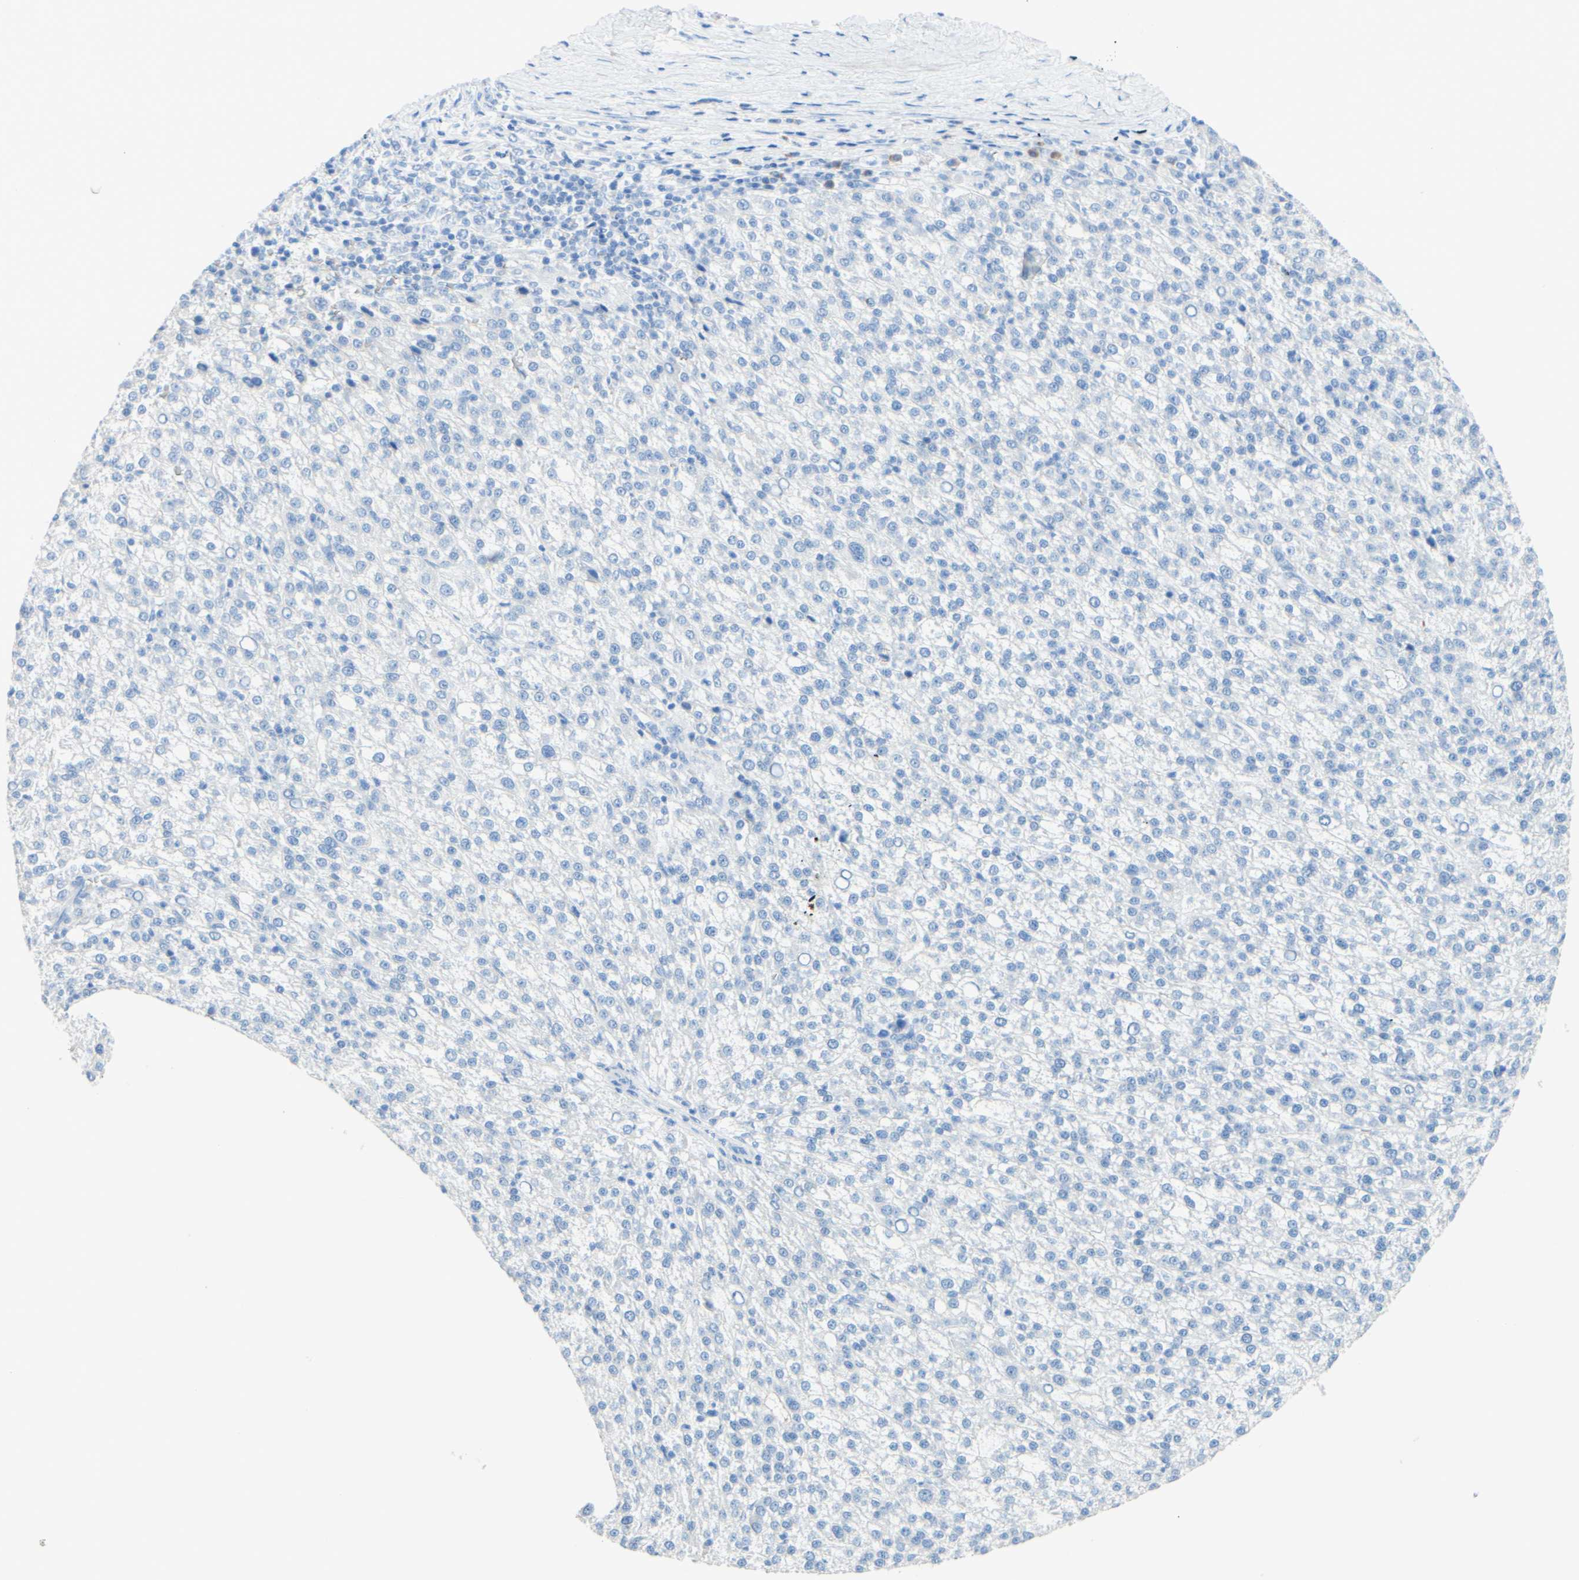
{"staining": {"intensity": "negative", "quantity": "none", "location": "none"}, "tissue": "liver cancer", "cell_type": "Tumor cells", "image_type": "cancer", "snomed": [{"axis": "morphology", "description": "Carcinoma, Hepatocellular, NOS"}, {"axis": "topography", "description": "Liver"}], "caption": "This micrograph is of liver cancer stained with immunohistochemistry (IHC) to label a protein in brown with the nuclei are counter-stained blue. There is no expression in tumor cells.", "gene": "IL6ST", "patient": {"sex": "female", "age": 58}}